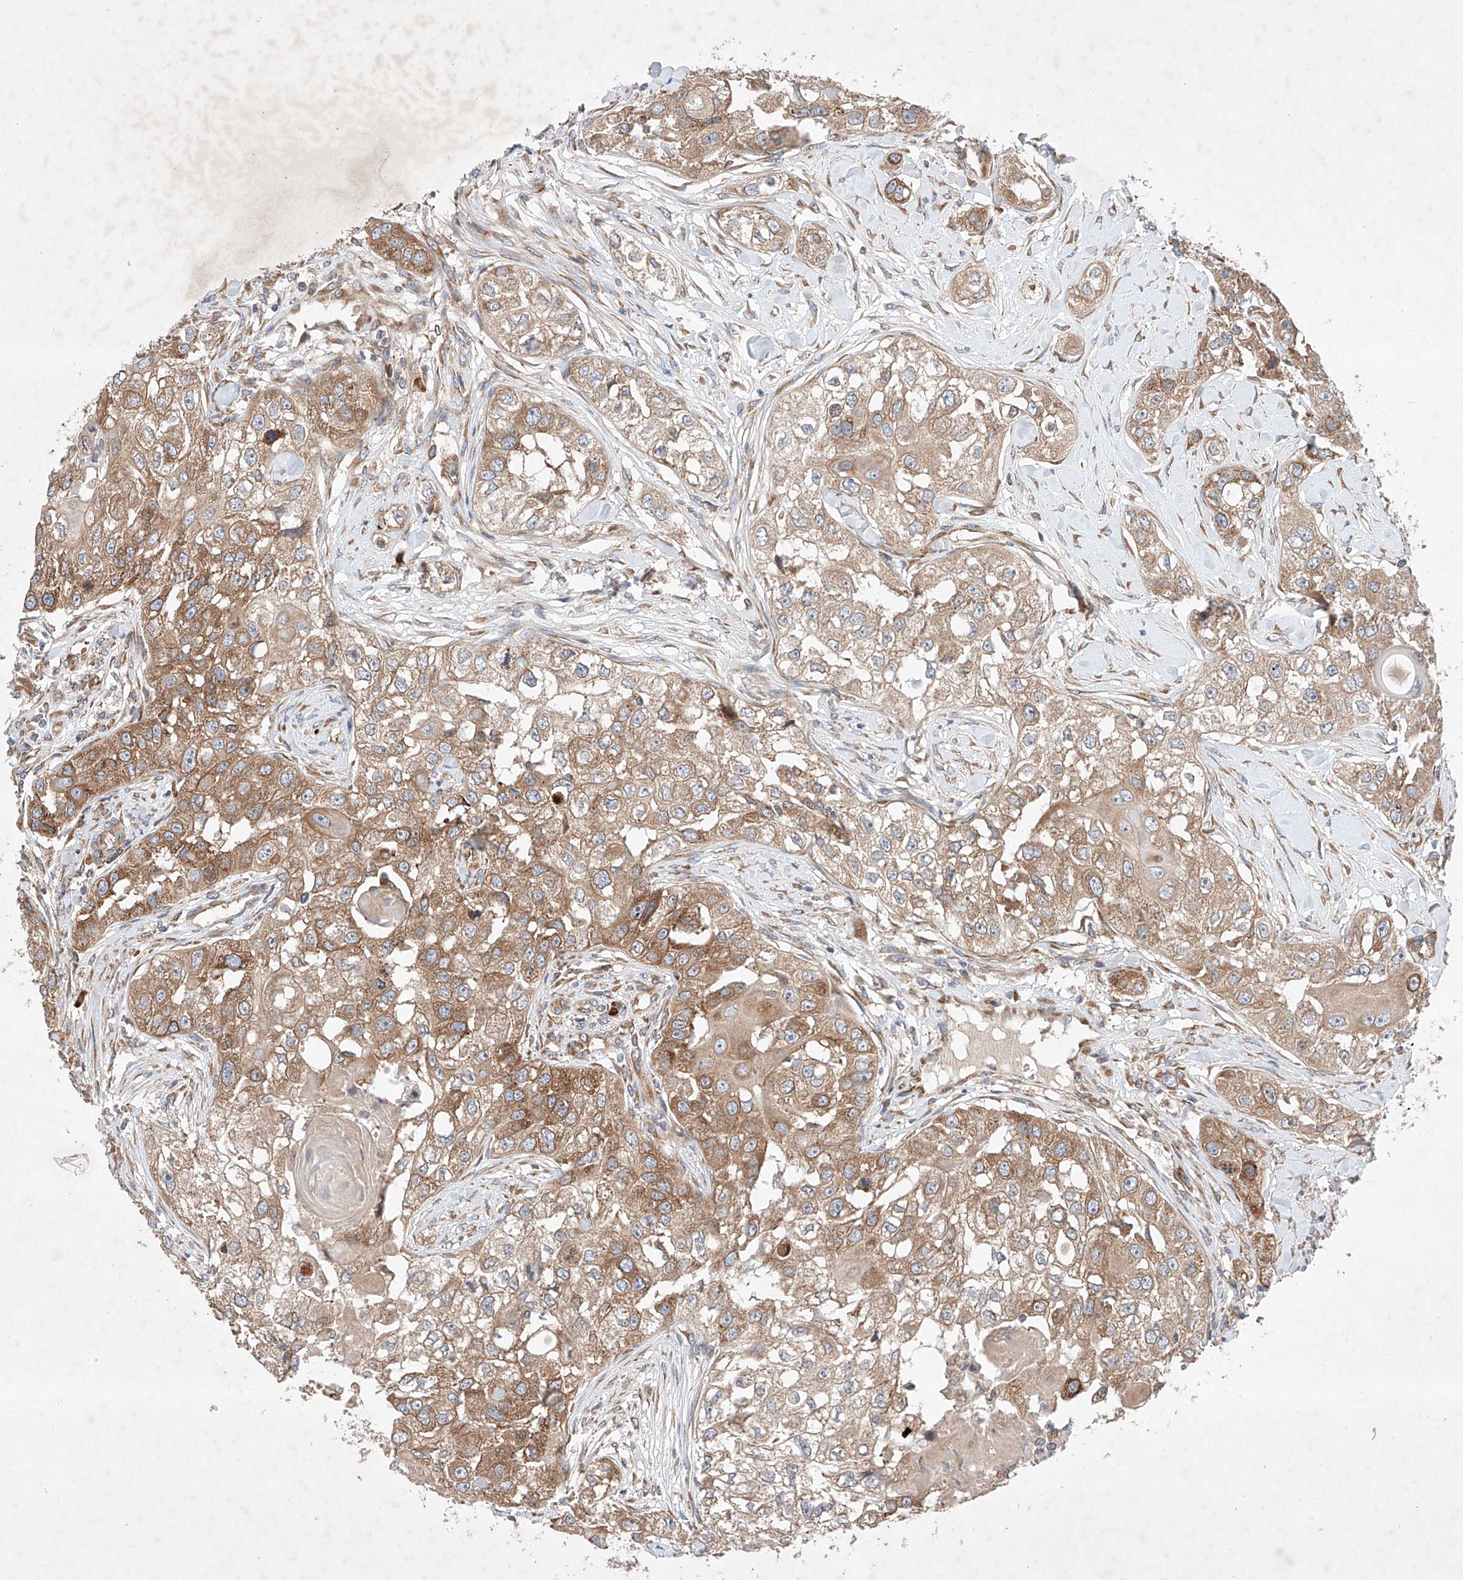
{"staining": {"intensity": "moderate", "quantity": ">75%", "location": "cytoplasmic/membranous"}, "tissue": "head and neck cancer", "cell_type": "Tumor cells", "image_type": "cancer", "snomed": [{"axis": "morphology", "description": "Normal tissue, NOS"}, {"axis": "morphology", "description": "Squamous cell carcinoma, NOS"}, {"axis": "topography", "description": "Skeletal muscle"}, {"axis": "topography", "description": "Head-Neck"}], "caption": "Human head and neck cancer stained with a protein marker demonstrates moderate staining in tumor cells.", "gene": "FASTK", "patient": {"sex": "male", "age": 51}}